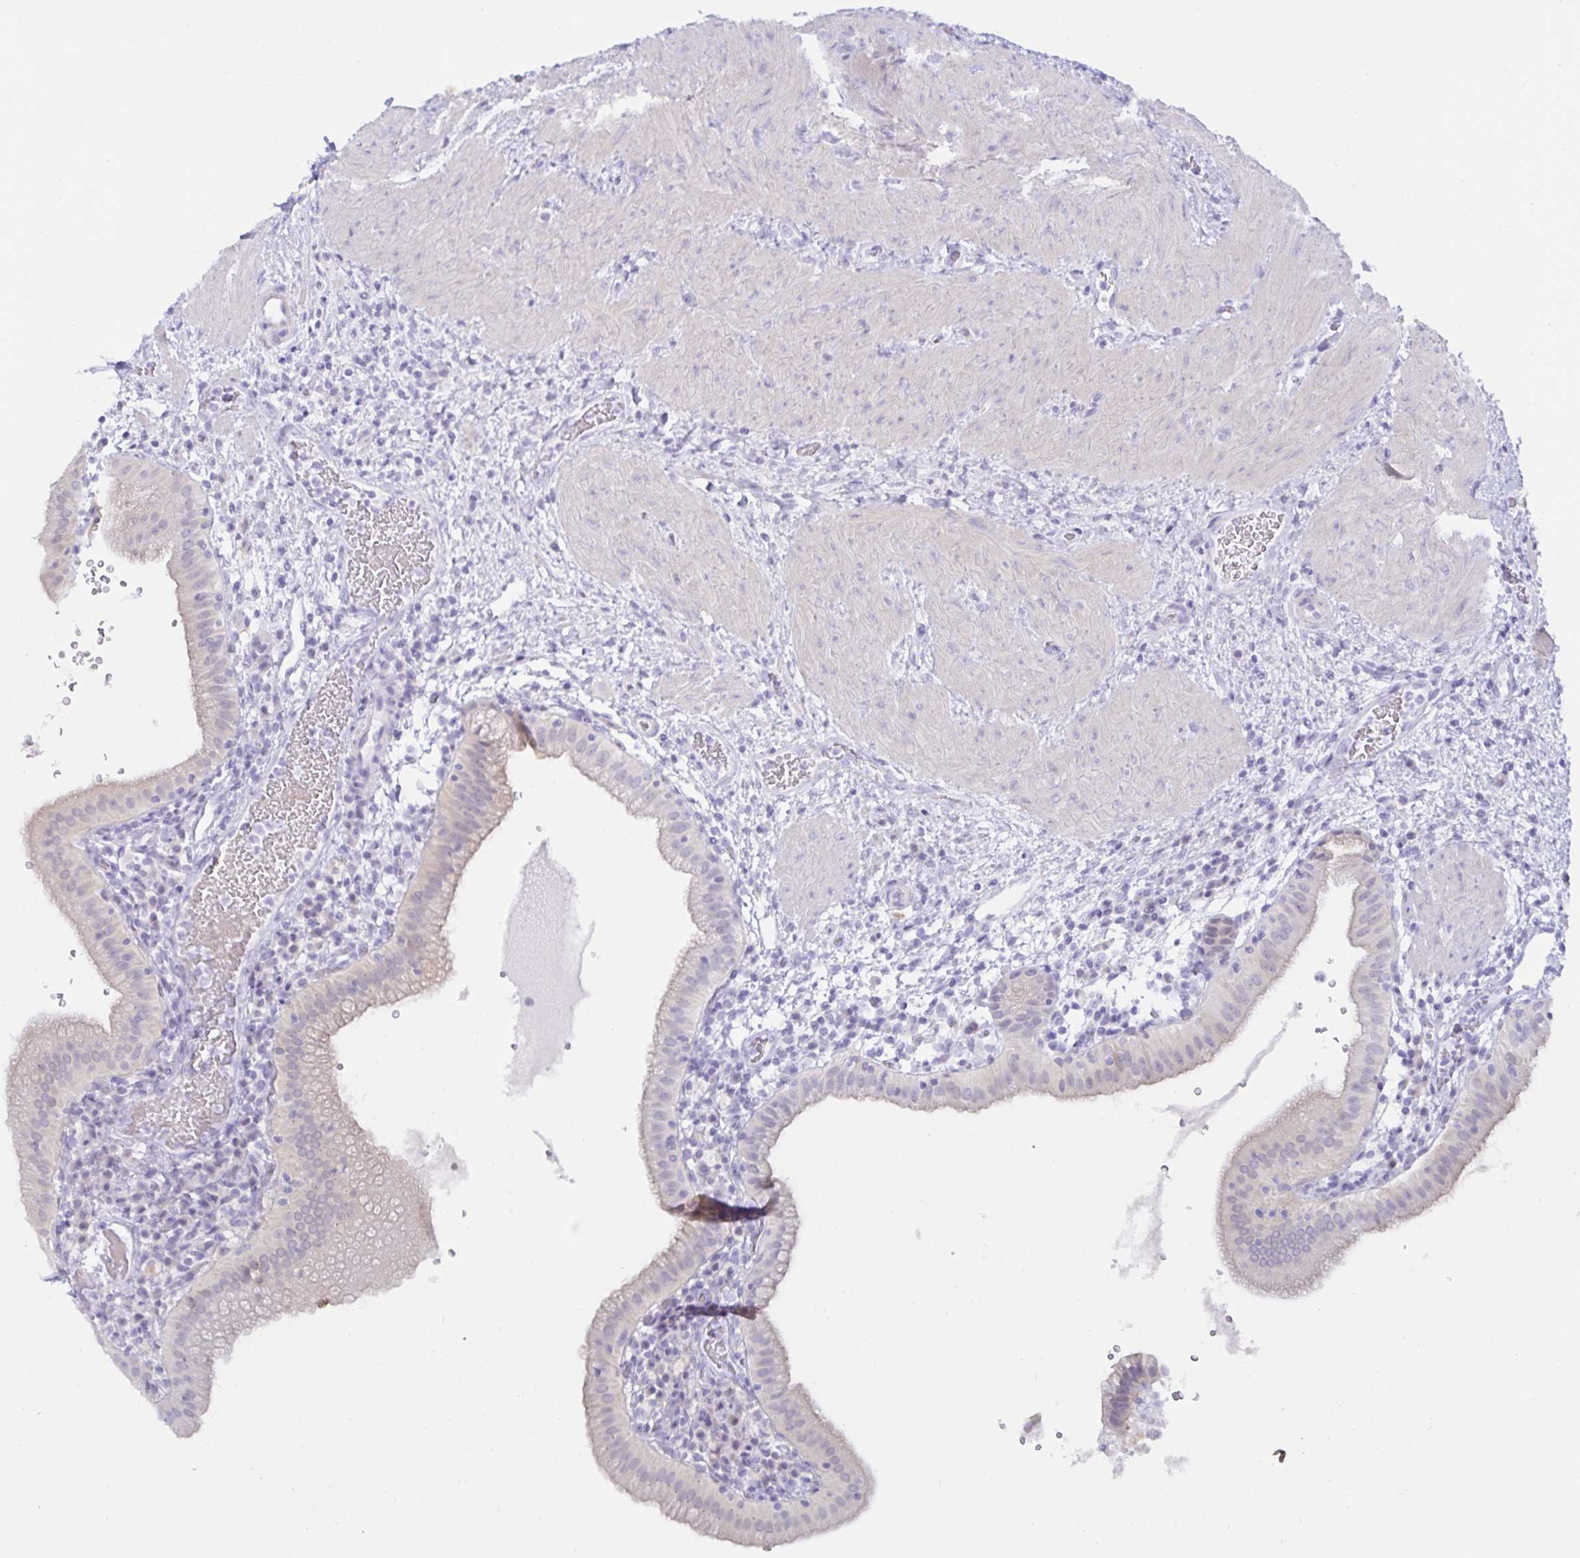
{"staining": {"intensity": "negative", "quantity": "none", "location": "none"}, "tissue": "gallbladder", "cell_type": "Glandular cells", "image_type": "normal", "snomed": [{"axis": "morphology", "description": "Normal tissue, NOS"}, {"axis": "topography", "description": "Gallbladder"}], "caption": "Immunohistochemical staining of unremarkable human gallbladder exhibits no significant positivity in glandular cells. (Stains: DAB (3,3'-diaminobenzidine) IHC with hematoxylin counter stain, Microscopy: brightfield microscopy at high magnification).", "gene": "MON2", "patient": {"sex": "male", "age": 26}}